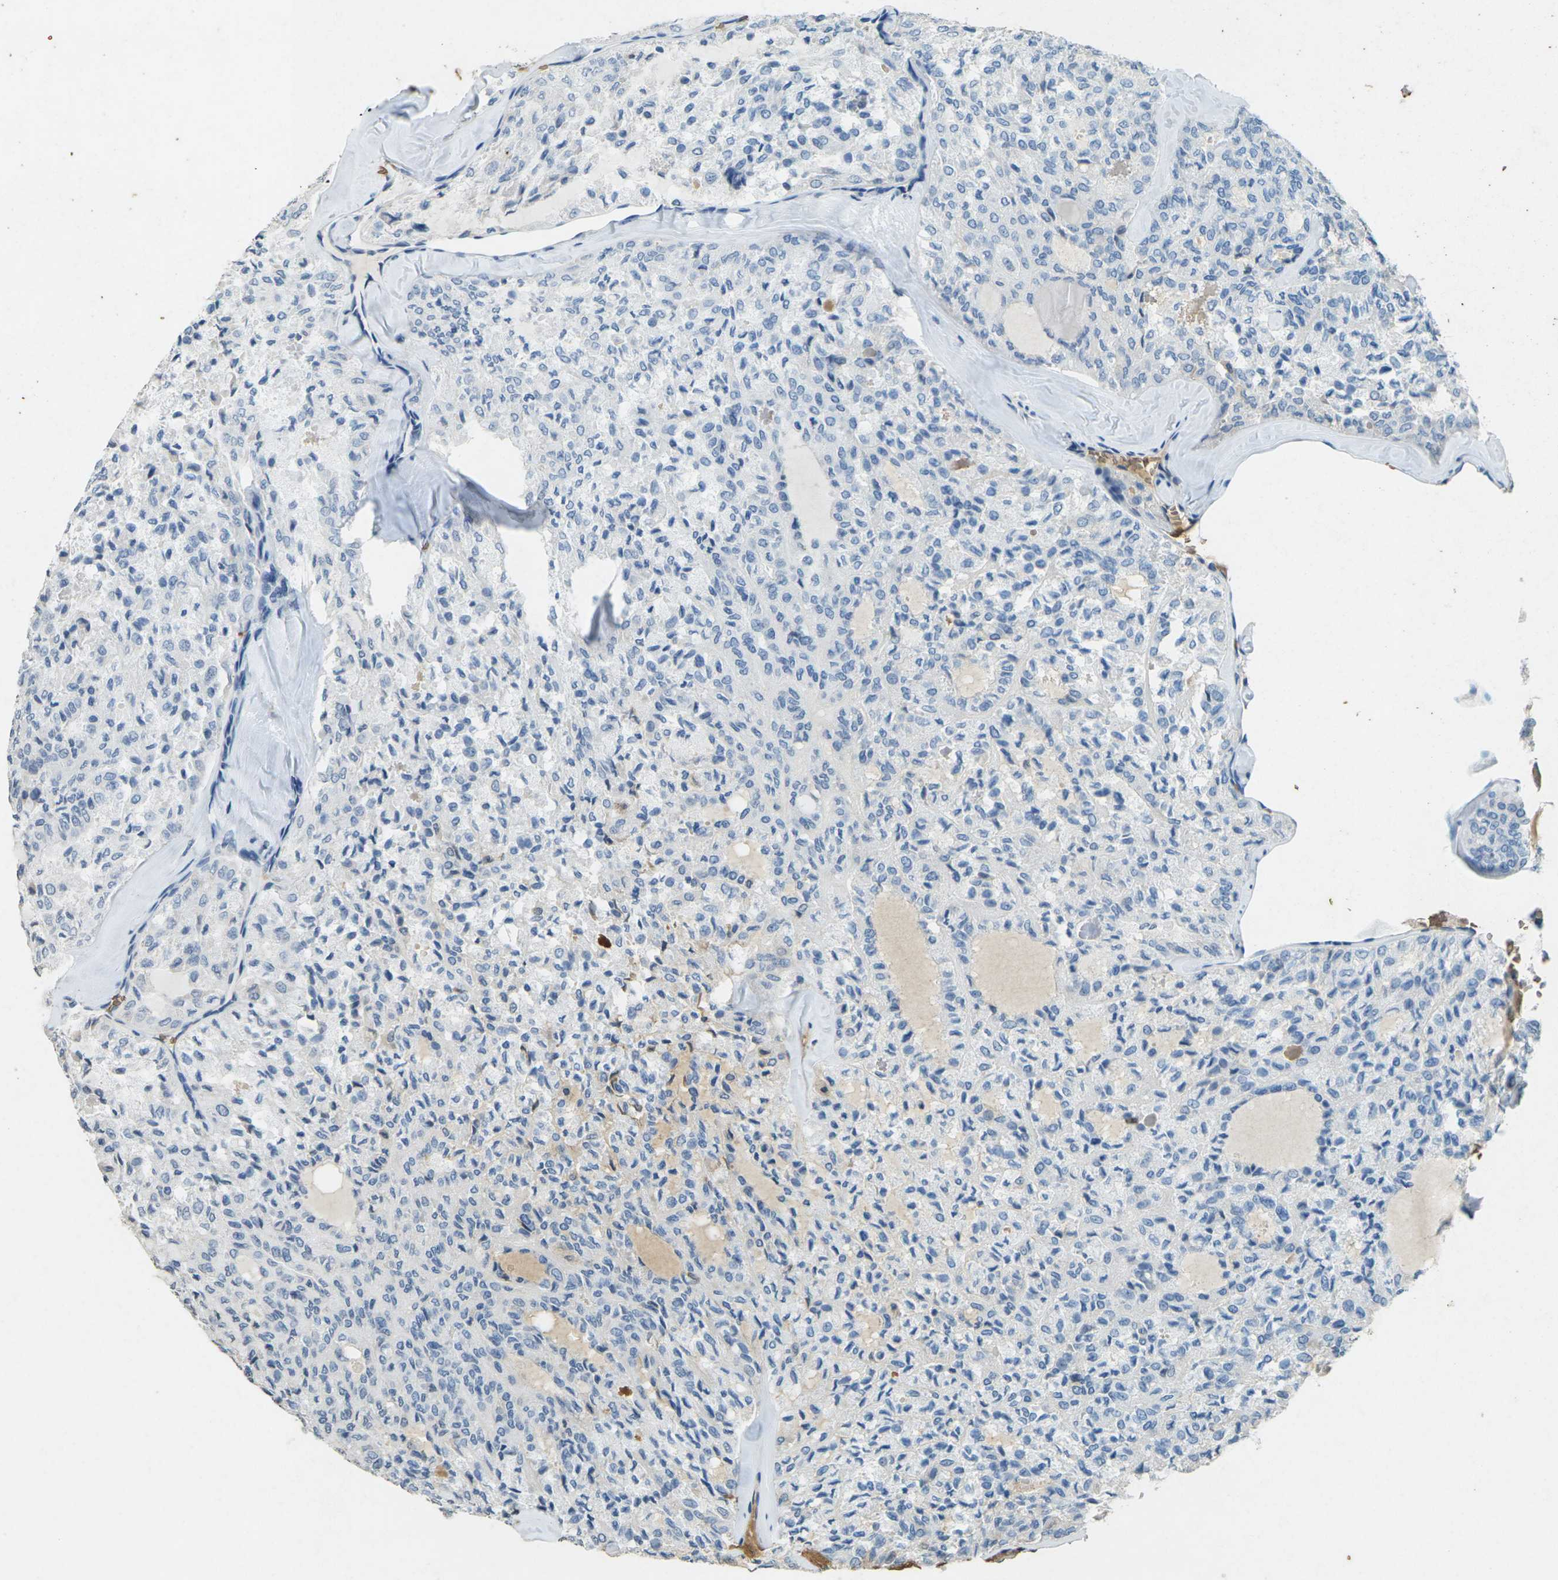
{"staining": {"intensity": "negative", "quantity": "none", "location": "none"}, "tissue": "thyroid cancer", "cell_type": "Tumor cells", "image_type": "cancer", "snomed": [{"axis": "morphology", "description": "Follicular adenoma carcinoma, NOS"}, {"axis": "topography", "description": "Thyroid gland"}], "caption": "The histopathology image exhibits no significant positivity in tumor cells of thyroid follicular adenoma carcinoma.", "gene": "HBB", "patient": {"sex": "male", "age": 75}}